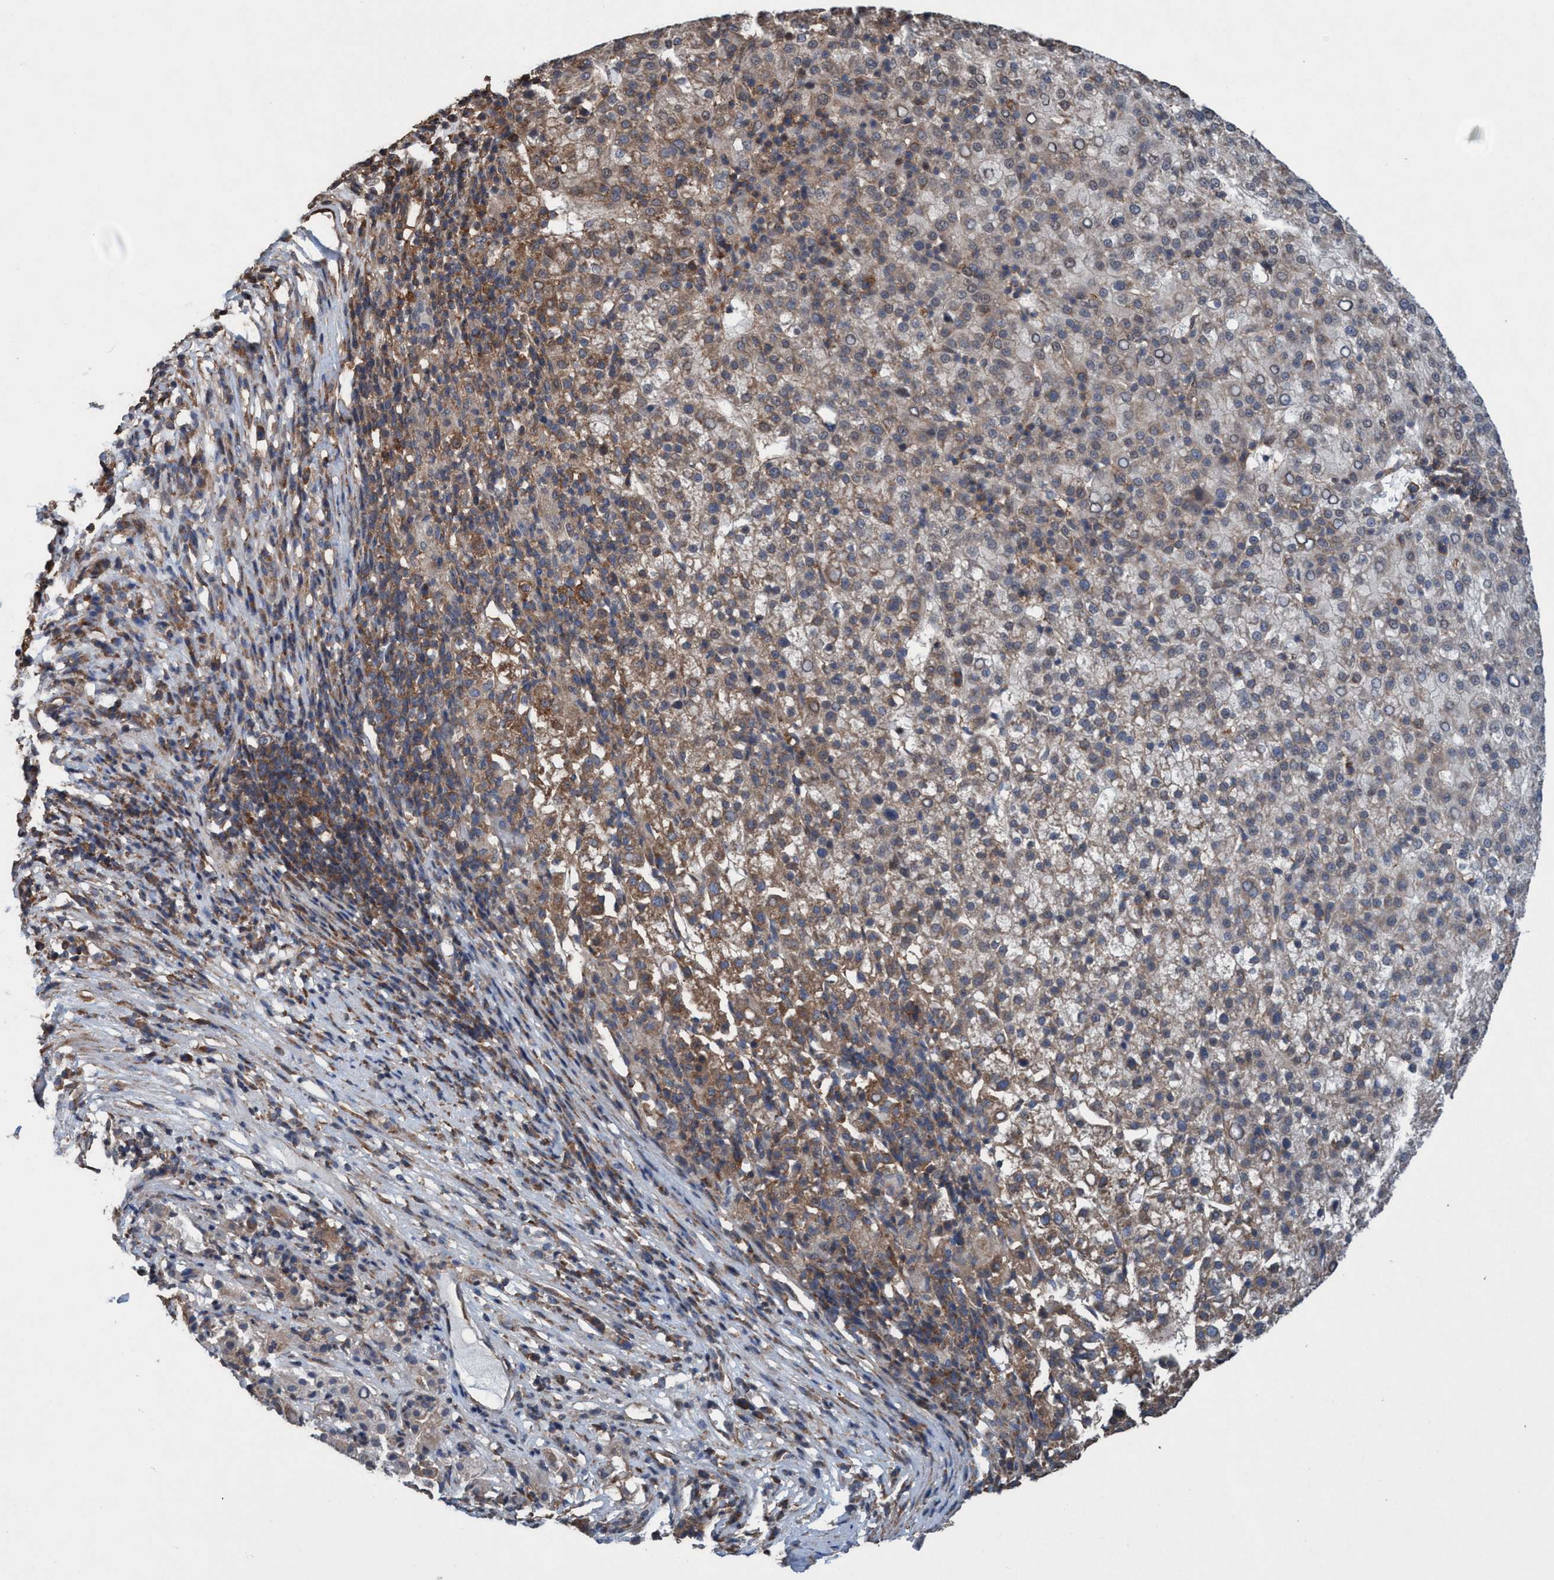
{"staining": {"intensity": "moderate", "quantity": "25%-75%", "location": "cytoplasmic/membranous"}, "tissue": "liver cancer", "cell_type": "Tumor cells", "image_type": "cancer", "snomed": [{"axis": "morphology", "description": "Carcinoma, Hepatocellular, NOS"}, {"axis": "topography", "description": "Liver"}], "caption": "Immunohistochemical staining of human liver cancer shows medium levels of moderate cytoplasmic/membranous protein positivity in about 25%-75% of tumor cells. The staining was performed using DAB (3,3'-diaminobenzidine), with brown indicating positive protein expression. Nuclei are stained blue with hematoxylin.", "gene": "METAP2", "patient": {"sex": "female", "age": 58}}